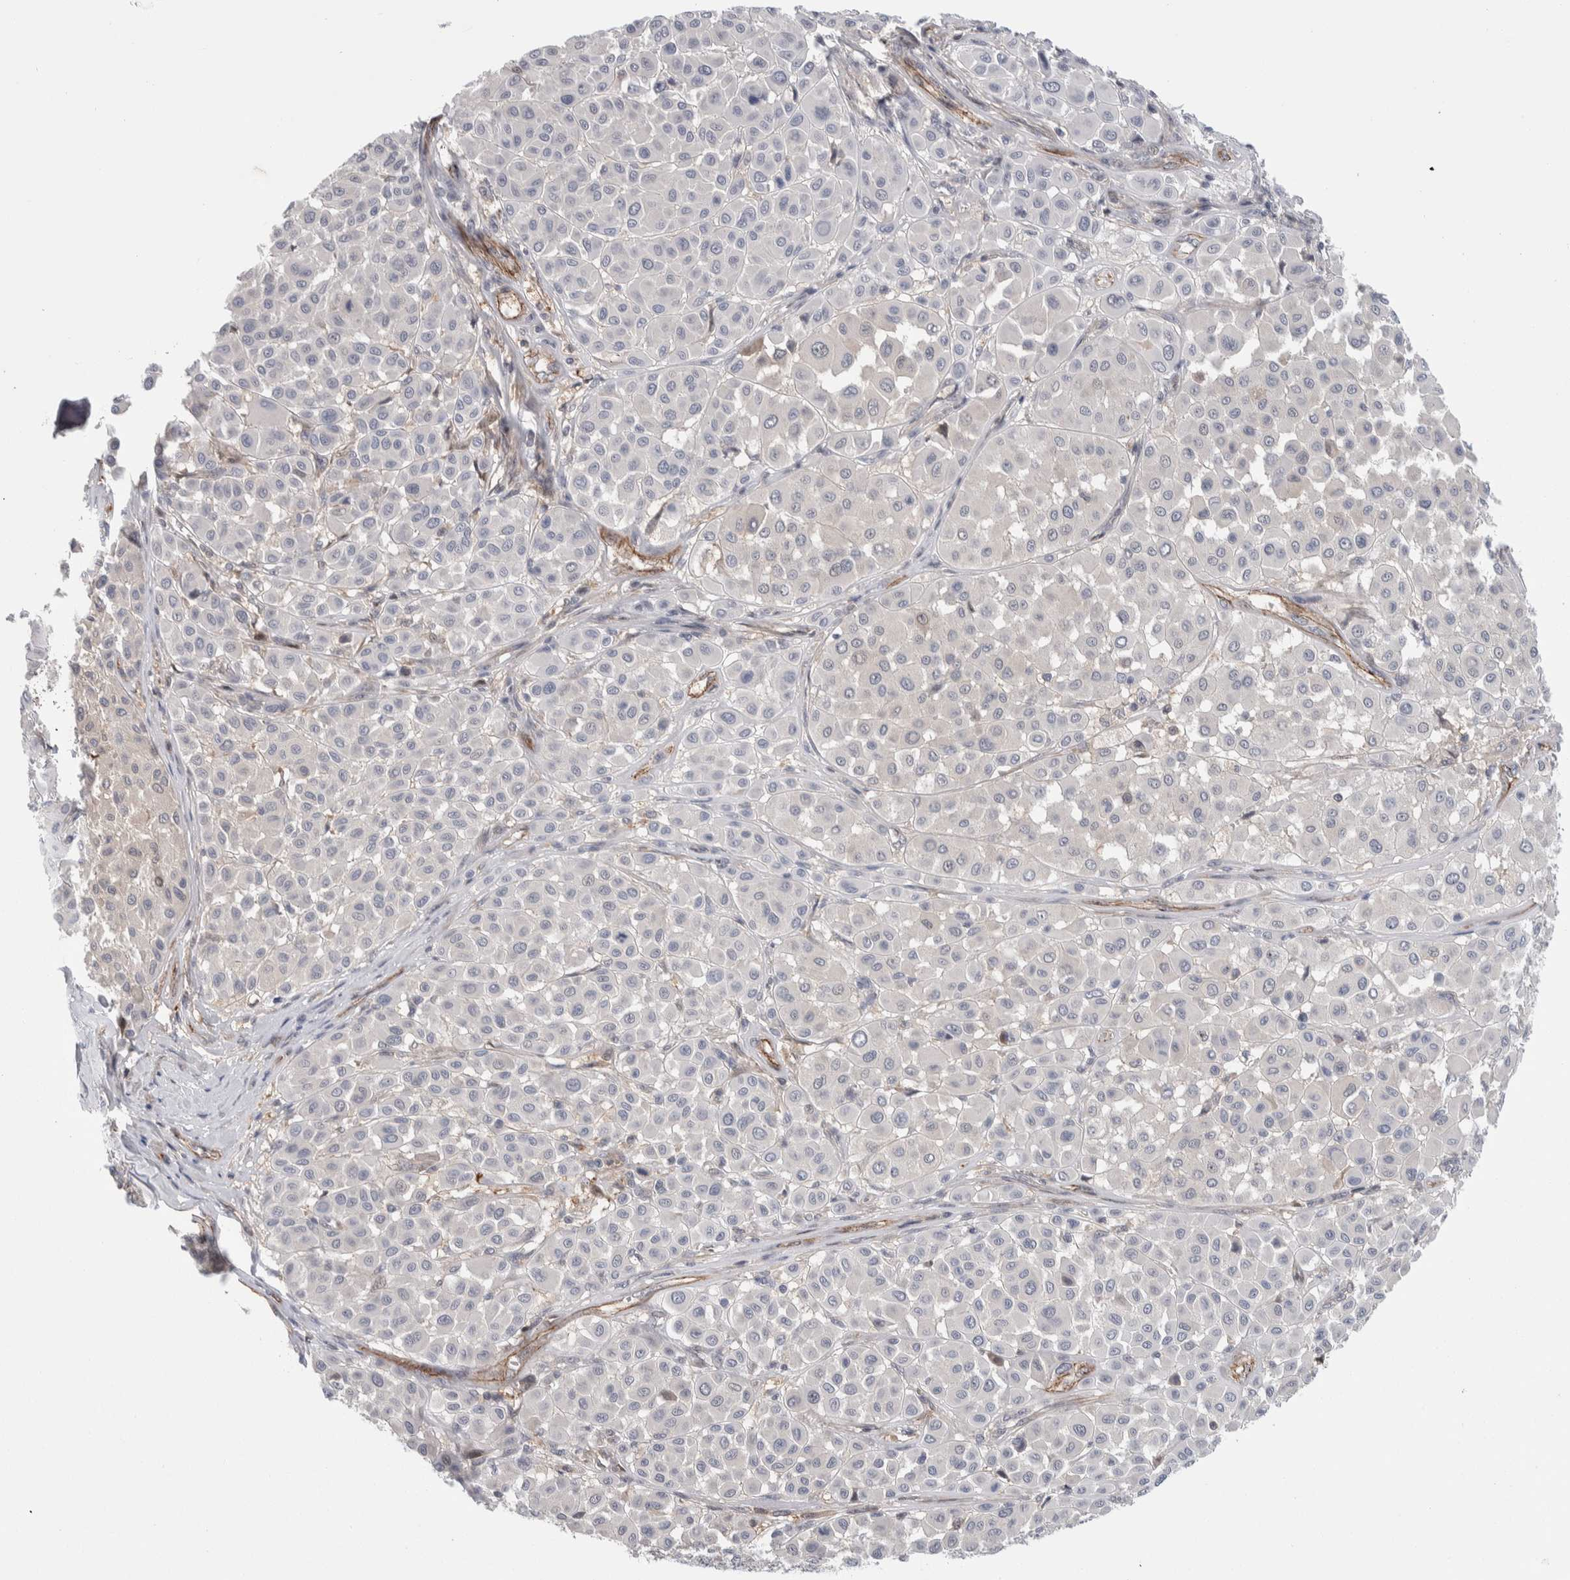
{"staining": {"intensity": "negative", "quantity": "none", "location": "none"}, "tissue": "melanoma", "cell_type": "Tumor cells", "image_type": "cancer", "snomed": [{"axis": "morphology", "description": "Malignant melanoma, Metastatic site"}, {"axis": "topography", "description": "Soft tissue"}], "caption": "Melanoma was stained to show a protein in brown. There is no significant positivity in tumor cells.", "gene": "ZNF862", "patient": {"sex": "male", "age": 41}}